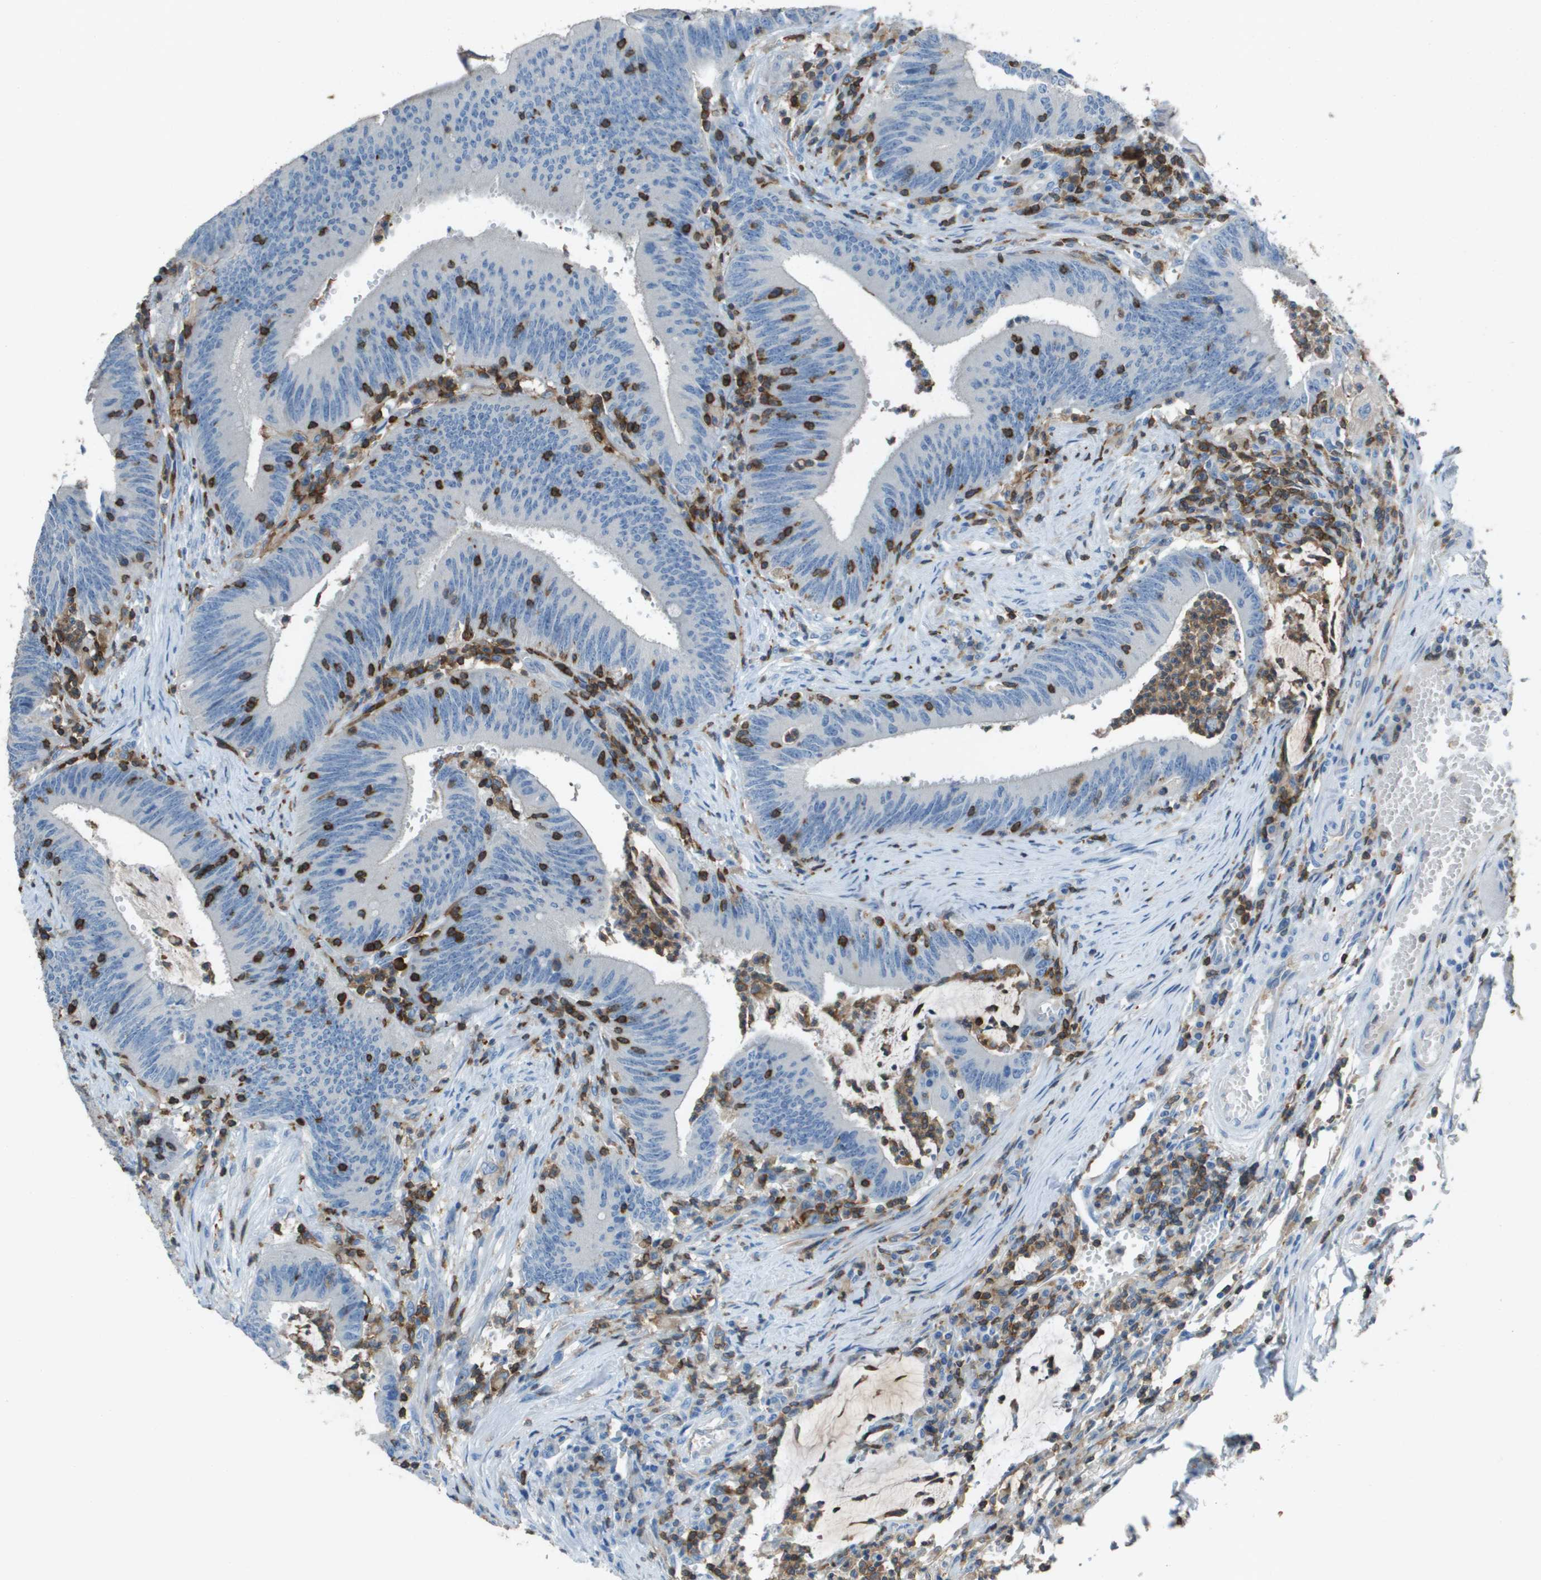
{"staining": {"intensity": "negative", "quantity": "none", "location": "none"}, "tissue": "colorectal cancer", "cell_type": "Tumor cells", "image_type": "cancer", "snomed": [{"axis": "morphology", "description": "Normal tissue, NOS"}, {"axis": "morphology", "description": "Adenocarcinoma, NOS"}, {"axis": "topography", "description": "Rectum"}], "caption": "Immunohistochemistry histopathology image of neoplastic tissue: adenocarcinoma (colorectal) stained with DAB (3,3'-diaminobenzidine) demonstrates no significant protein staining in tumor cells.", "gene": "APBB1IP", "patient": {"sex": "female", "age": 66}}